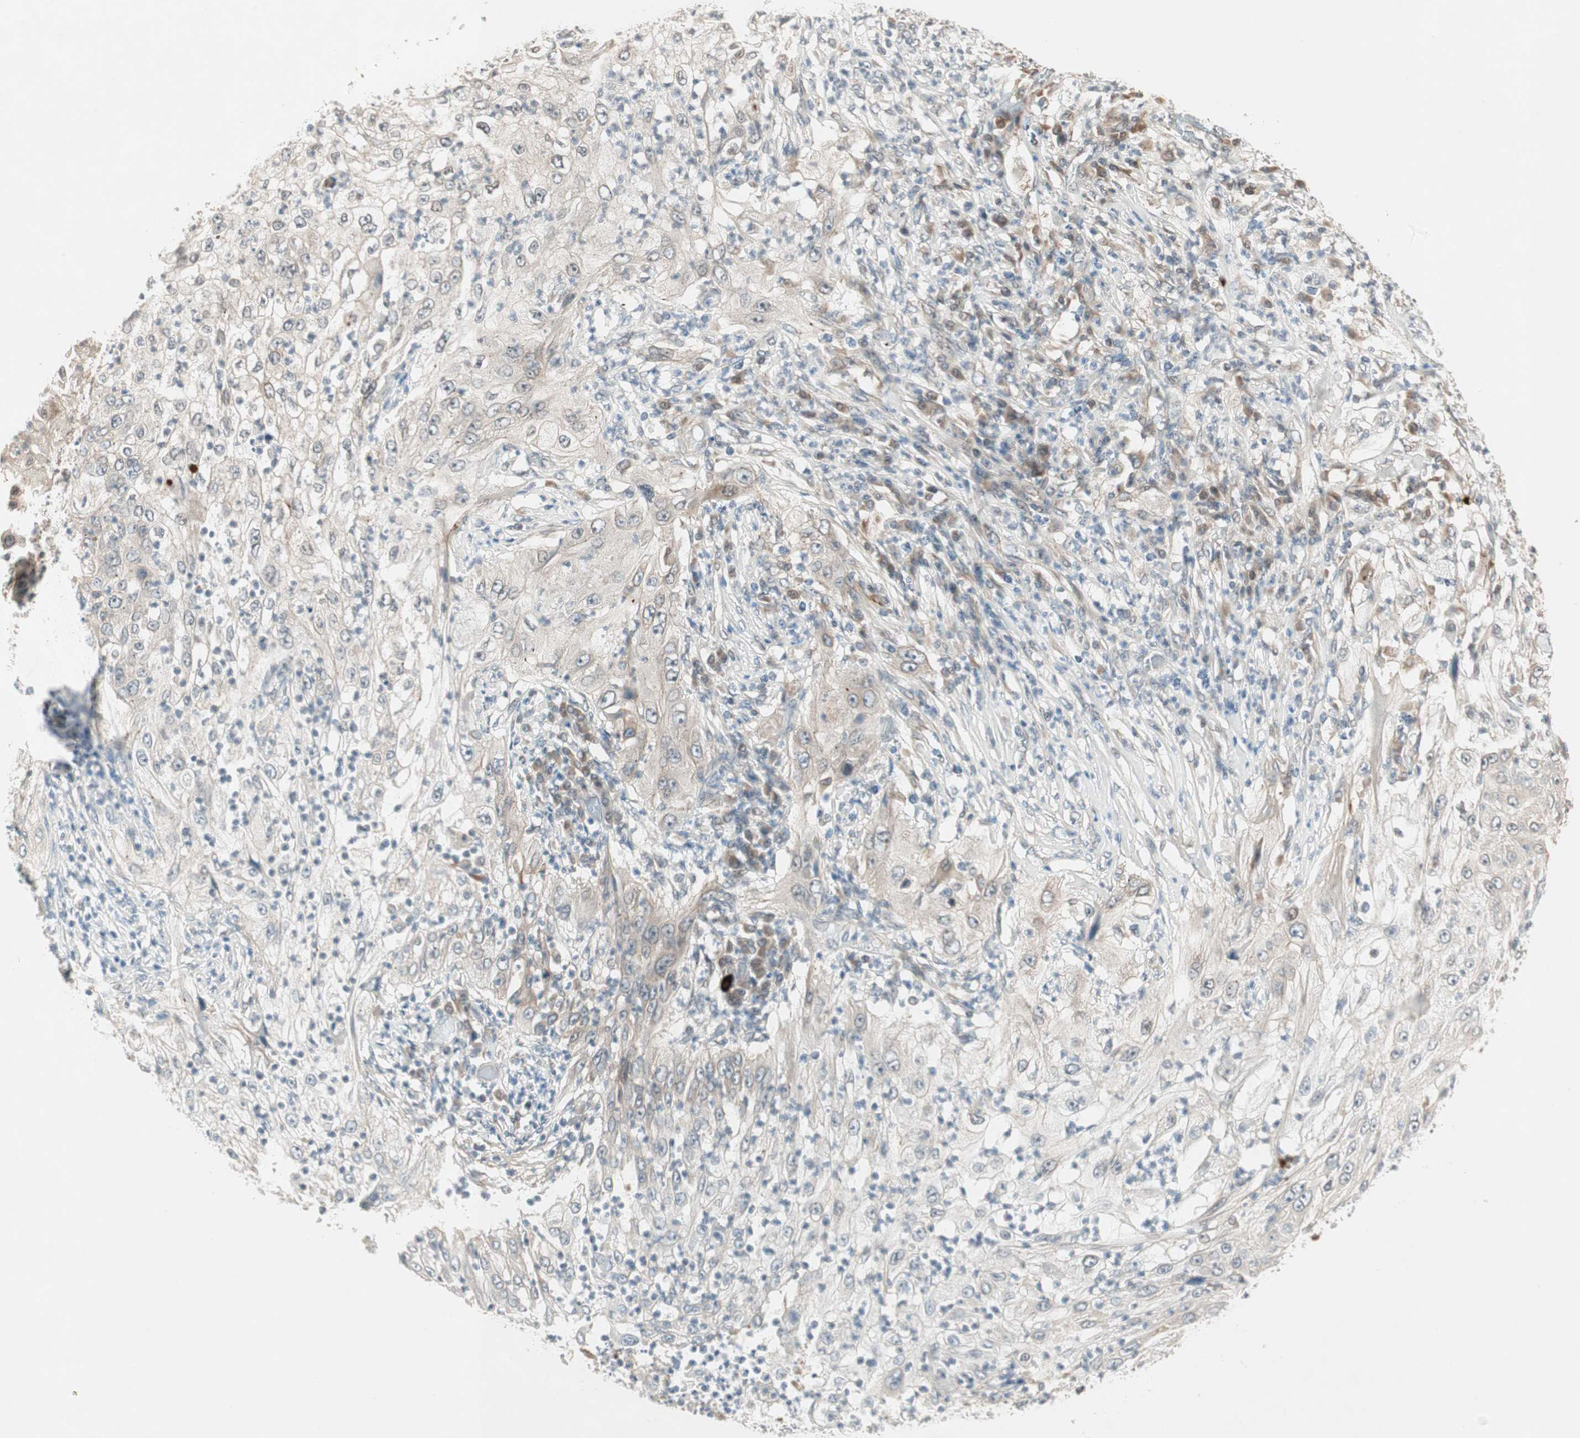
{"staining": {"intensity": "negative", "quantity": "none", "location": "none"}, "tissue": "lung cancer", "cell_type": "Tumor cells", "image_type": "cancer", "snomed": [{"axis": "morphology", "description": "Inflammation, NOS"}, {"axis": "morphology", "description": "Squamous cell carcinoma, NOS"}, {"axis": "topography", "description": "Lymph node"}, {"axis": "topography", "description": "Soft tissue"}, {"axis": "topography", "description": "Lung"}], "caption": "This photomicrograph is of lung squamous cell carcinoma stained with IHC to label a protein in brown with the nuclei are counter-stained blue. There is no expression in tumor cells. (Stains: DAB (3,3'-diaminobenzidine) immunohistochemistry with hematoxylin counter stain, Microscopy: brightfield microscopy at high magnification).", "gene": "PGBD1", "patient": {"sex": "male", "age": 66}}